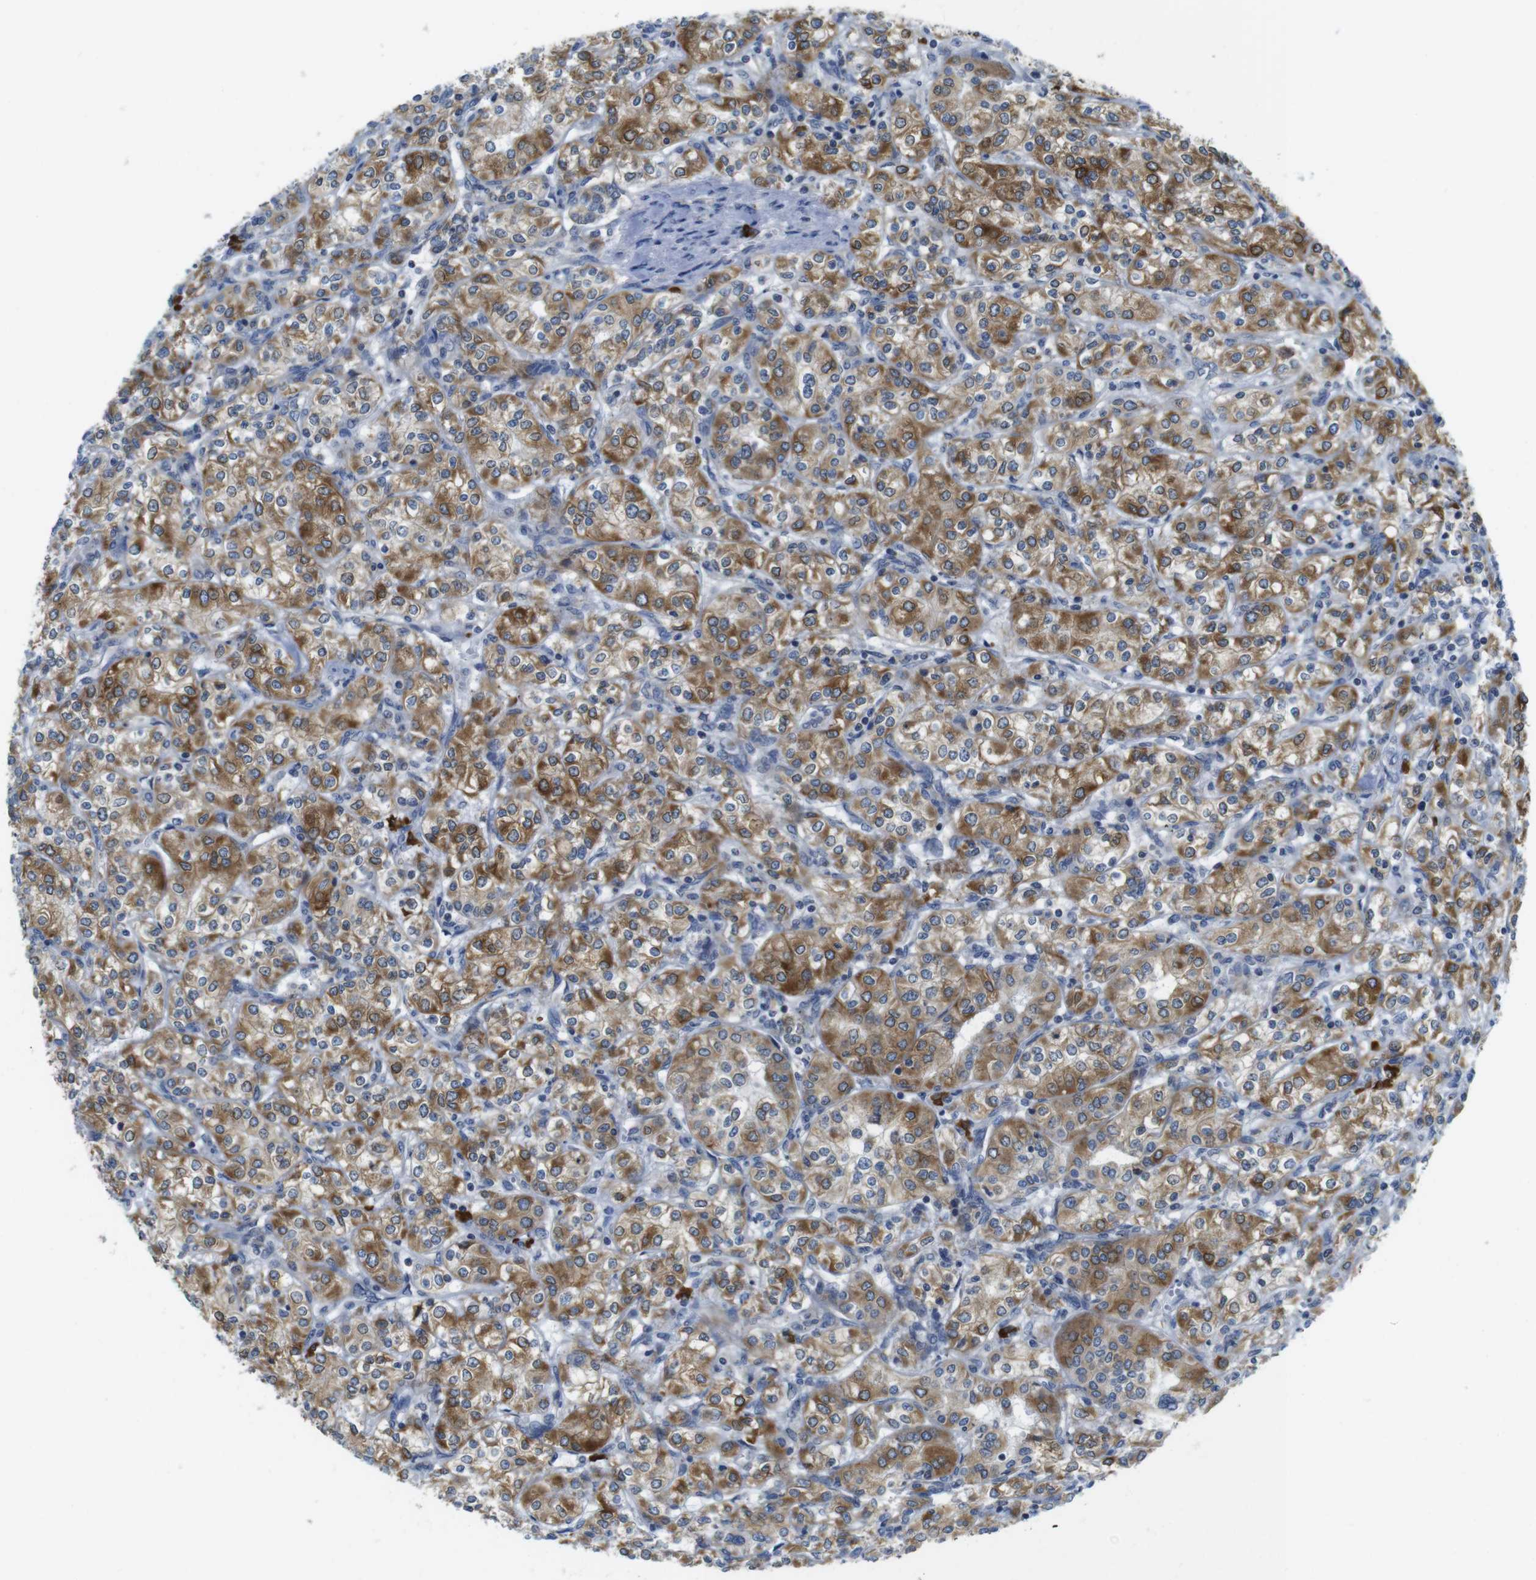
{"staining": {"intensity": "moderate", "quantity": ">75%", "location": "cytoplasmic/membranous"}, "tissue": "renal cancer", "cell_type": "Tumor cells", "image_type": "cancer", "snomed": [{"axis": "morphology", "description": "Adenocarcinoma, NOS"}, {"axis": "topography", "description": "Kidney"}], "caption": "Protein analysis of renal cancer (adenocarcinoma) tissue reveals moderate cytoplasmic/membranous staining in approximately >75% of tumor cells.", "gene": "CLPTM1L", "patient": {"sex": "male", "age": 77}}